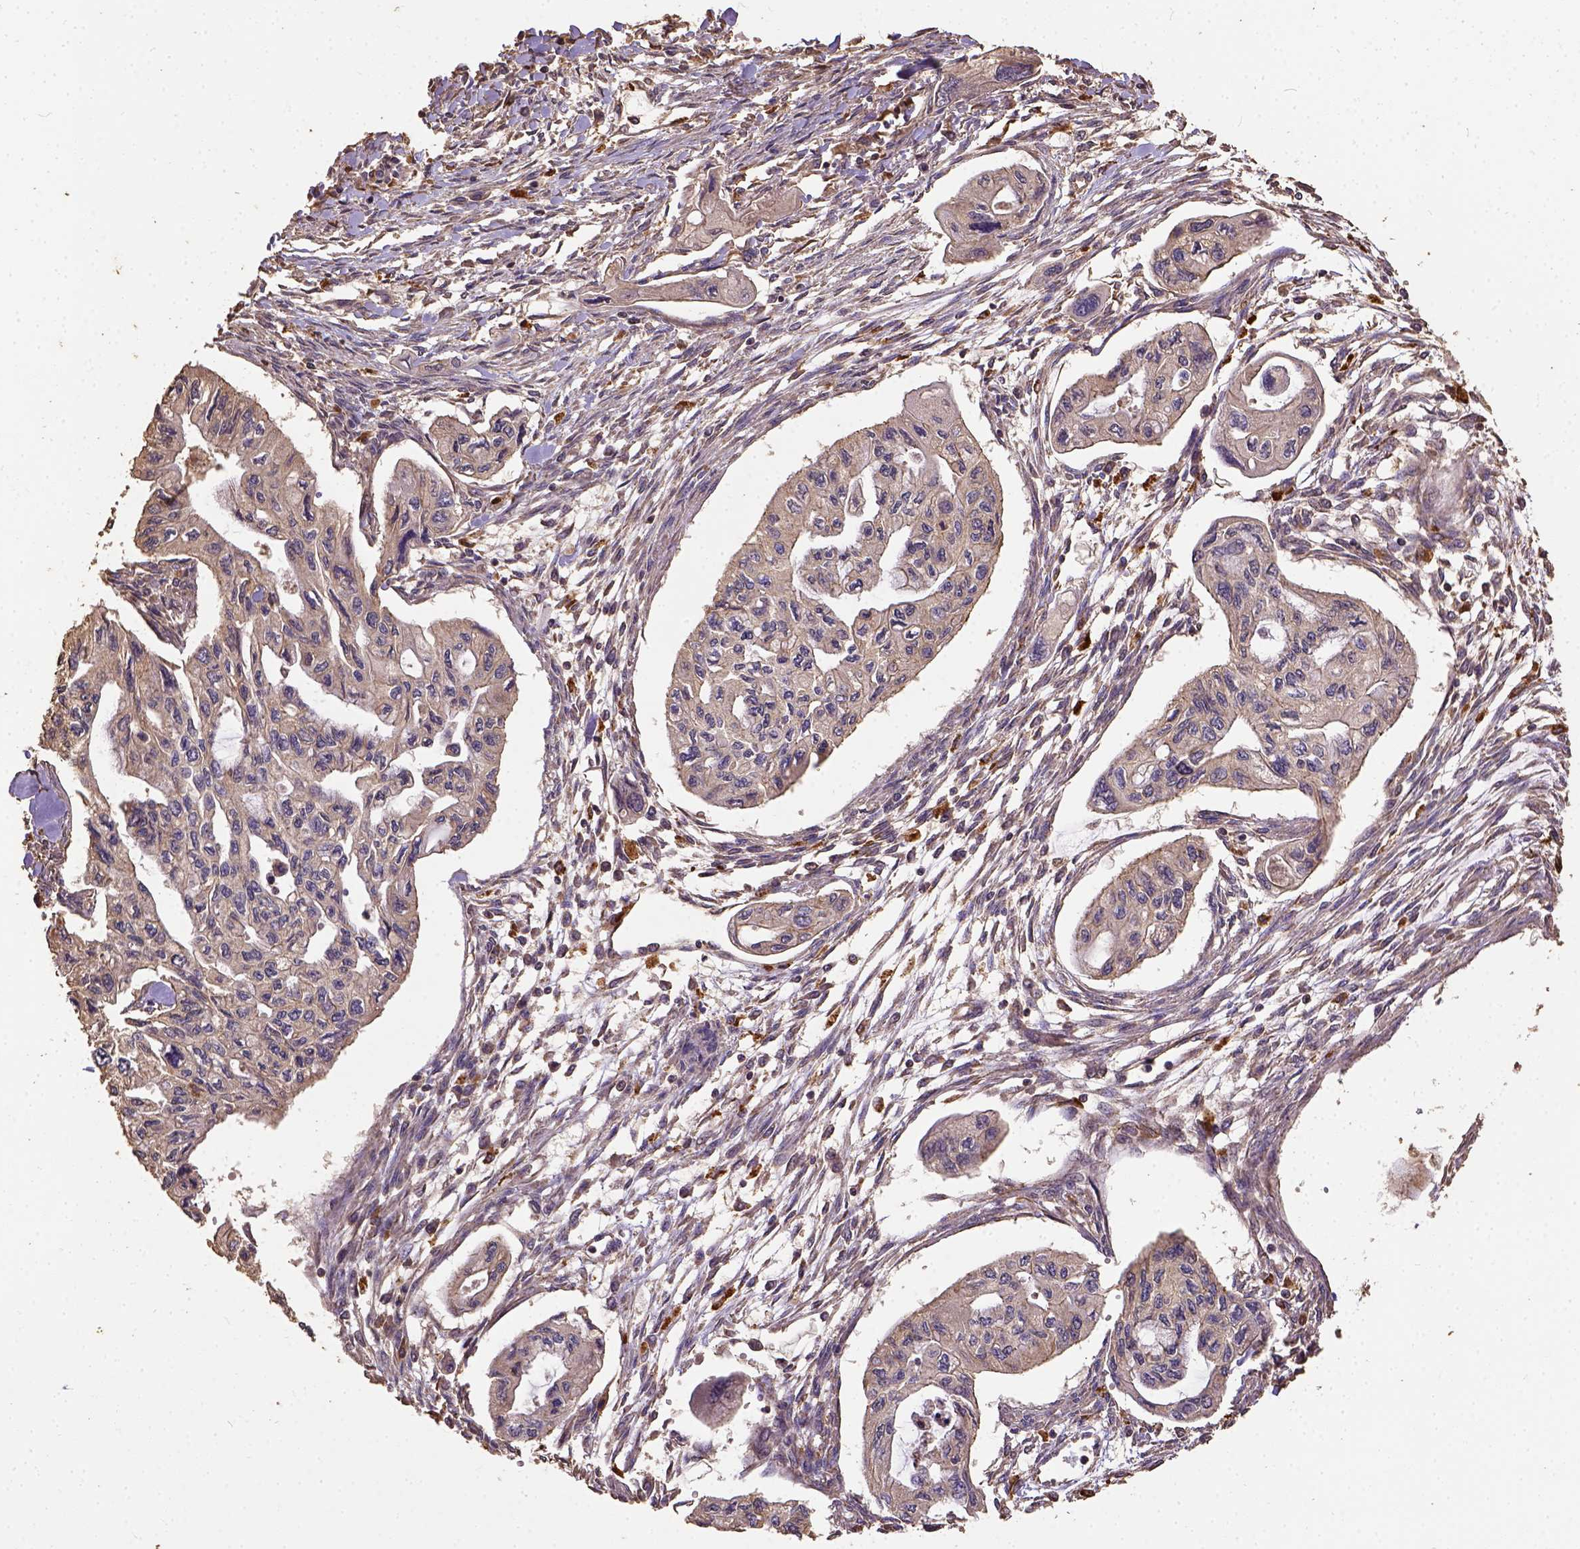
{"staining": {"intensity": "weak", "quantity": ">75%", "location": "cytoplasmic/membranous"}, "tissue": "pancreatic cancer", "cell_type": "Tumor cells", "image_type": "cancer", "snomed": [{"axis": "morphology", "description": "Adenocarcinoma, NOS"}, {"axis": "topography", "description": "Pancreas"}], "caption": "Weak cytoplasmic/membranous protein expression is present in about >75% of tumor cells in pancreatic adenocarcinoma. The protein is shown in brown color, while the nuclei are stained blue.", "gene": "ATP1B3", "patient": {"sex": "female", "age": 76}}